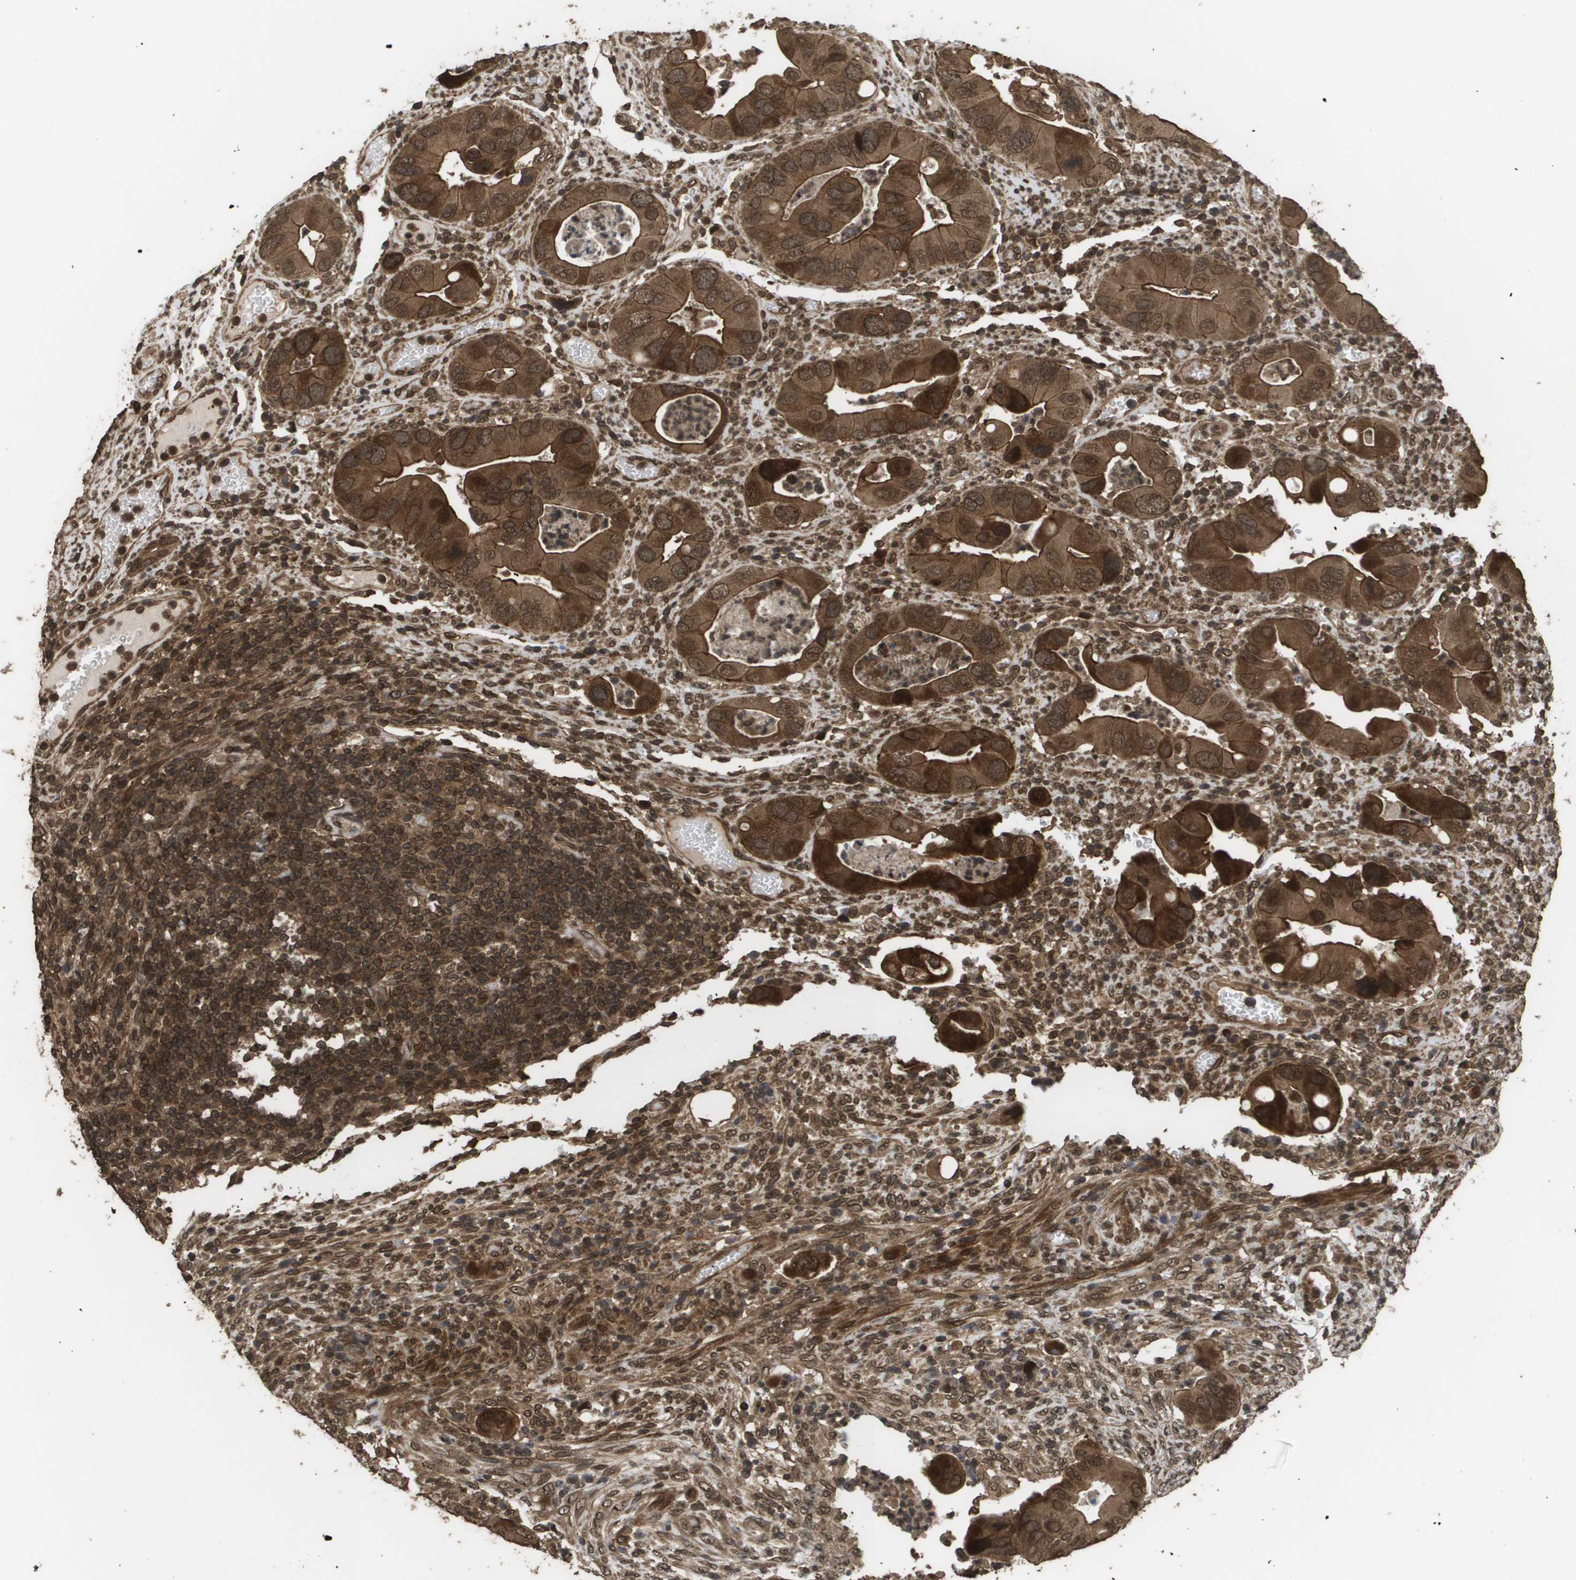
{"staining": {"intensity": "strong", "quantity": ">75%", "location": "cytoplasmic/membranous,nuclear"}, "tissue": "colorectal cancer", "cell_type": "Tumor cells", "image_type": "cancer", "snomed": [{"axis": "morphology", "description": "Adenocarcinoma, NOS"}, {"axis": "topography", "description": "Rectum"}], "caption": "Protein analysis of colorectal adenocarcinoma tissue exhibits strong cytoplasmic/membranous and nuclear expression in approximately >75% of tumor cells. The protein of interest is shown in brown color, while the nuclei are stained blue.", "gene": "AXIN2", "patient": {"sex": "female", "age": 57}}